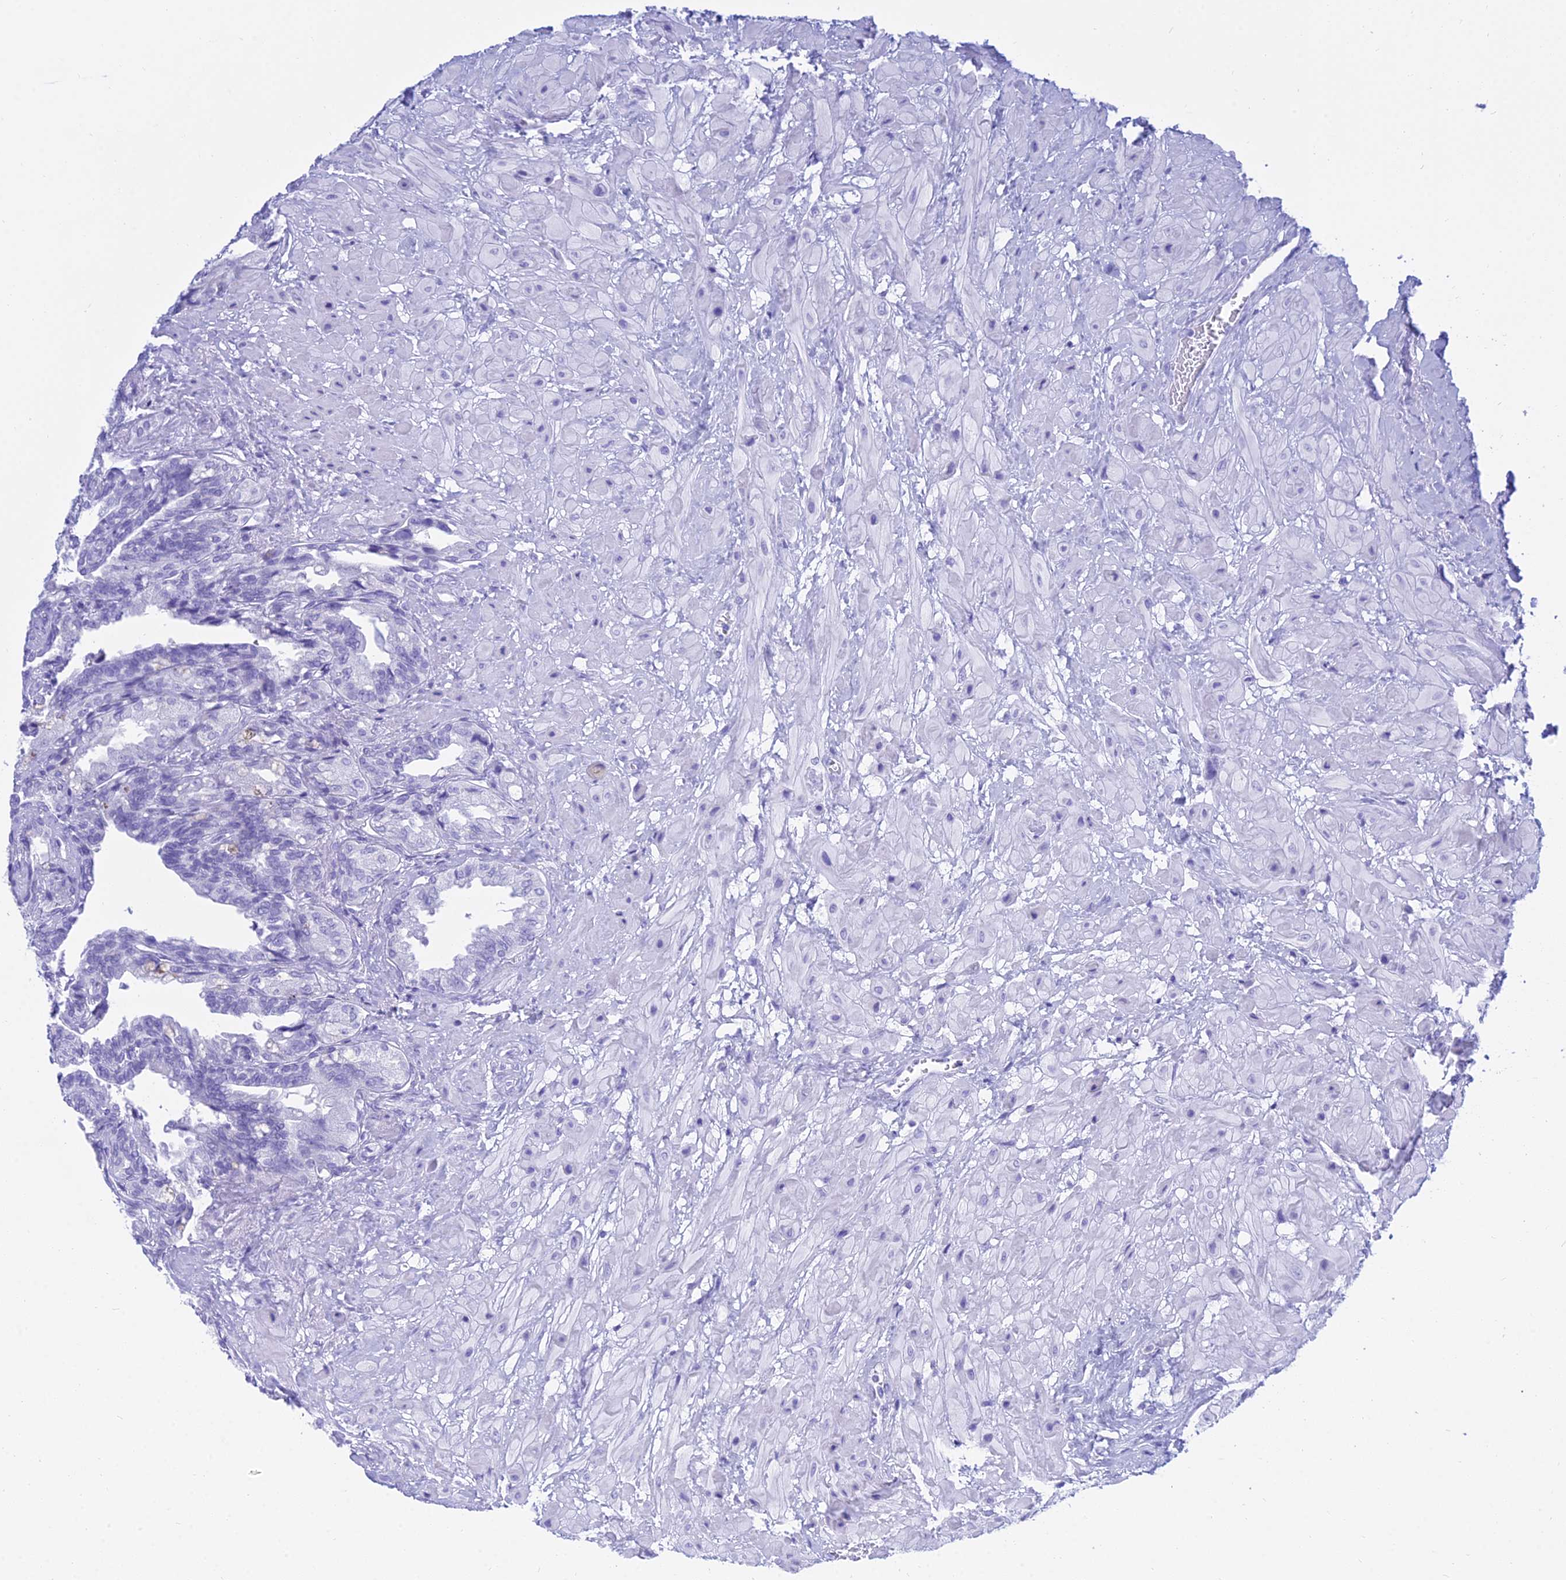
{"staining": {"intensity": "negative", "quantity": "none", "location": "none"}, "tissue": "seminal vesicle", "cell_type": "Glandular cells", "image_type": "normal", "snomed": [{"axis": "morphology", "description": "Normal tissue, NOS"}, {"axis": "topography", "description": "Seminal veicle"}, {"axis": "topography", "description": "Peripheral nerve tissue"}], "caption": "High power microscopy micrograph of an immunohistochemistry (IHC) image of normal seminal vesicle, revealing no significant expression in glandular cells. (DAB (3,3'-diaminobenzidine) IHC visualized using brightfield microscopy, high magnification).", "gene": "PATE4", "patient": {"sex": "male", "age": 60}}